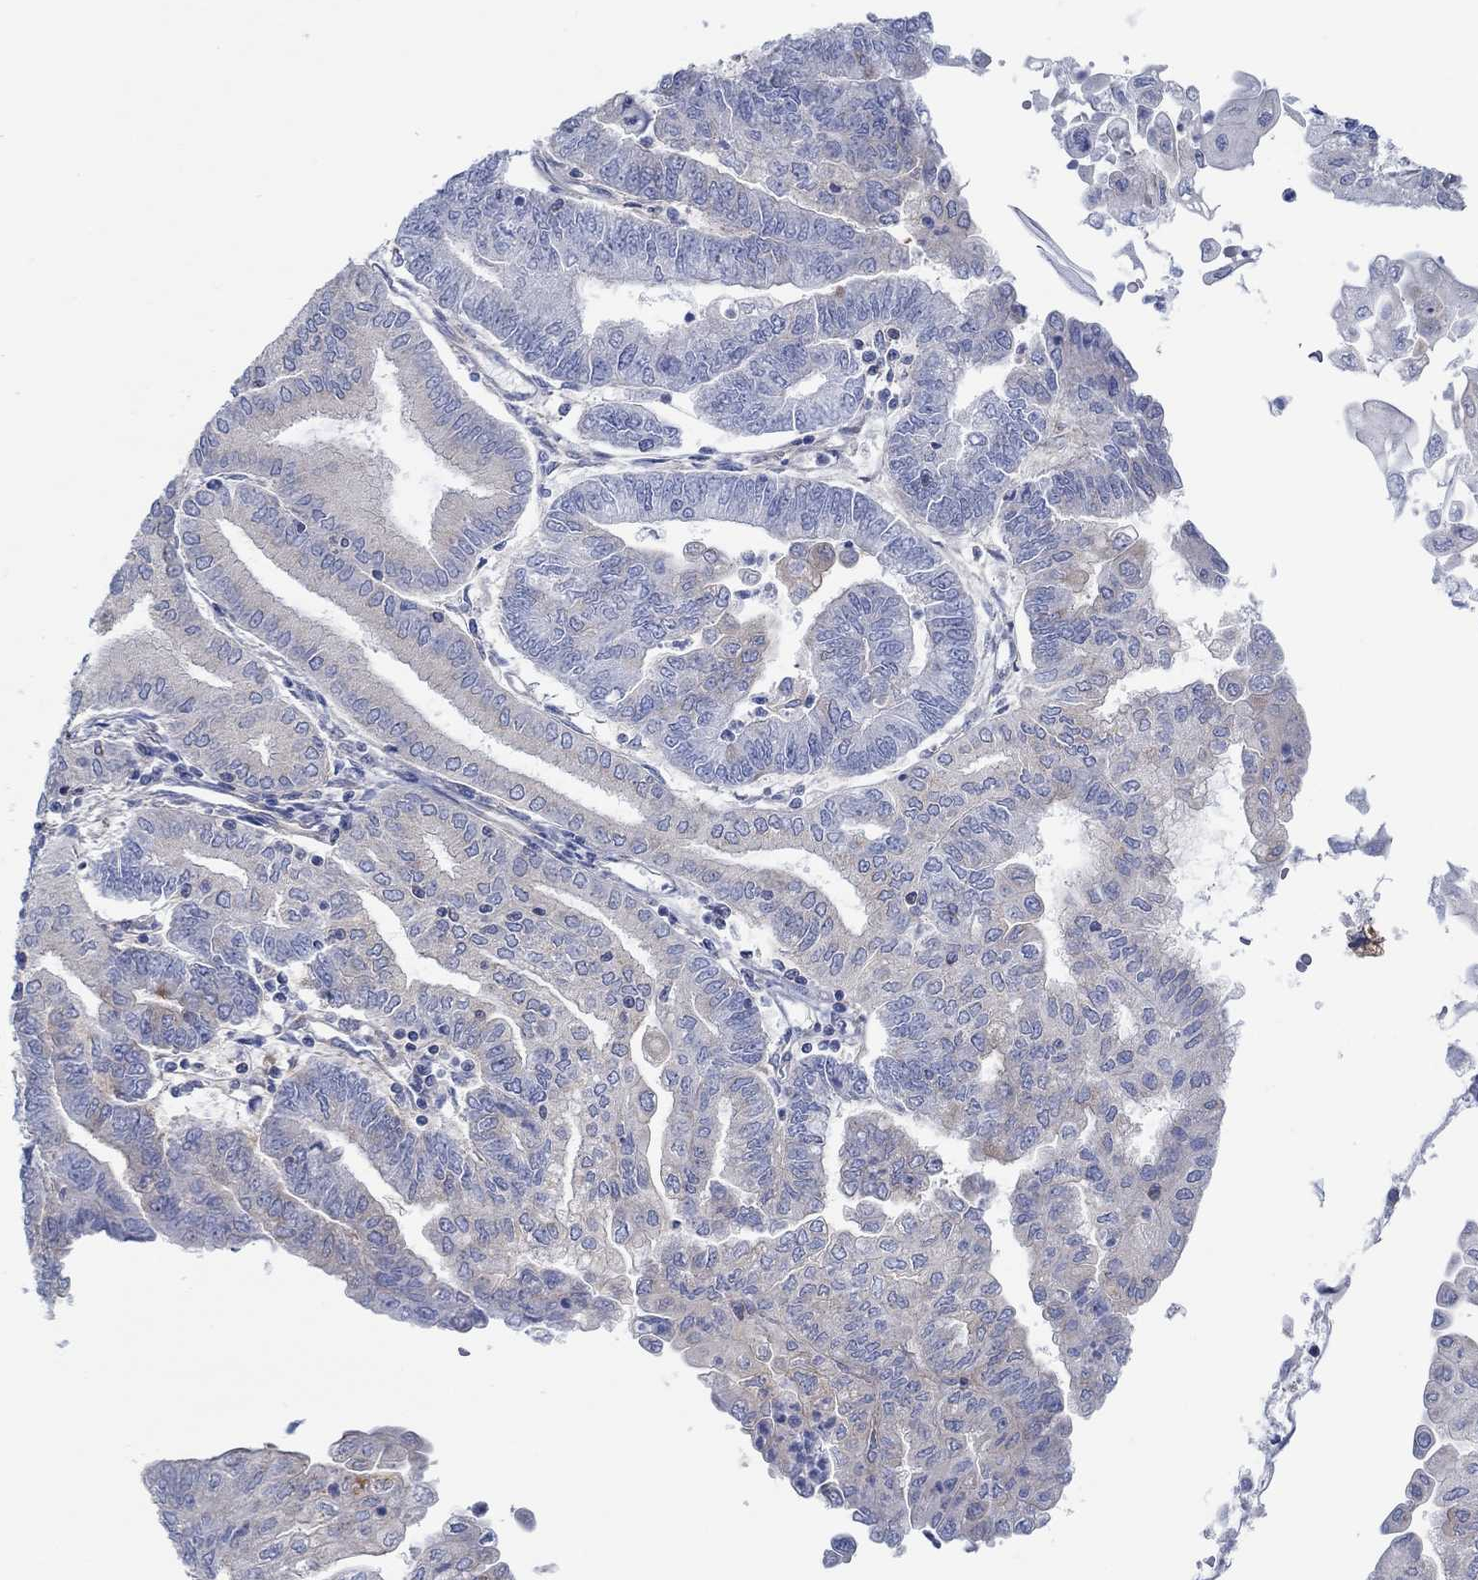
{"staining": {"intensity": "negative", "quantity": "none", "location": "none"}, "tissue": "endometrial cancer", "cell_type": "Tumor cells", "image_type": "cancer", "snomed": [{"axis": "morphology", "description": "Adenocarcinoma, NOS"}, {"axis": "topography", "description": "Endometrium"}], "caption": "Human endometrial adenocarcinoma stained for a protein using immunohistochemistry (IHC) shows no staining in tumor cells.", "gene": "SPAG9", "patient": {"sex": "female", "age": 55}}